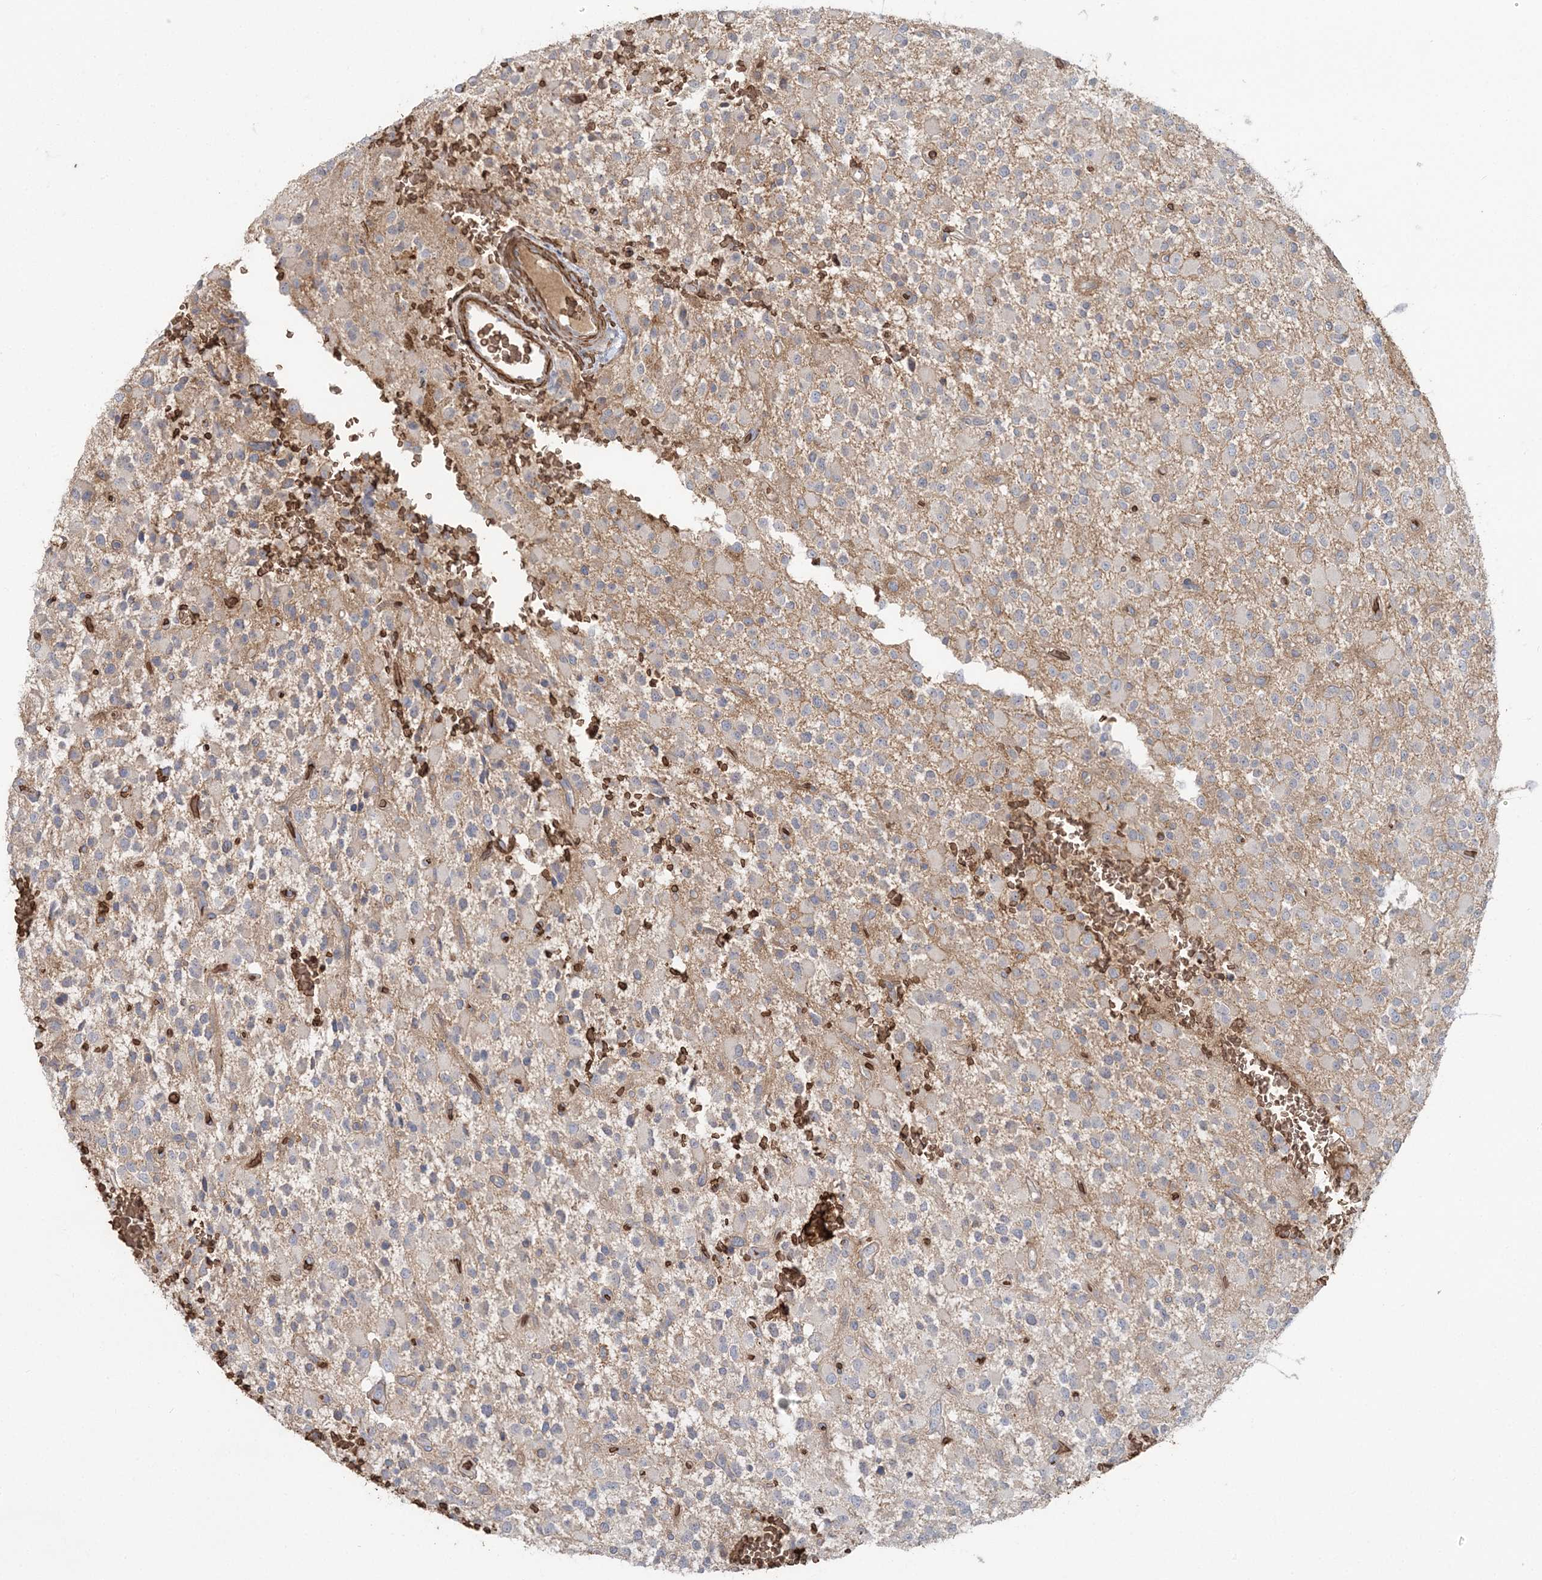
{"staining": {"intensity": "negative", "quantity": "none", "location": "none"}, "tissue": "glioma", "cell_type": "Tumor cells", "image_type": "cancer", "snomed": [{"axis": "morphology", "description": "Glioma, malignant, High grade"}, {"axis": "topography", "description": "Brain"}], "caption": "An image of human high-grade glioma (malignant) is negative for staining in tumor cells.", "gene": "SERINC1", "patient": {"sex": "male", "age": 34}}